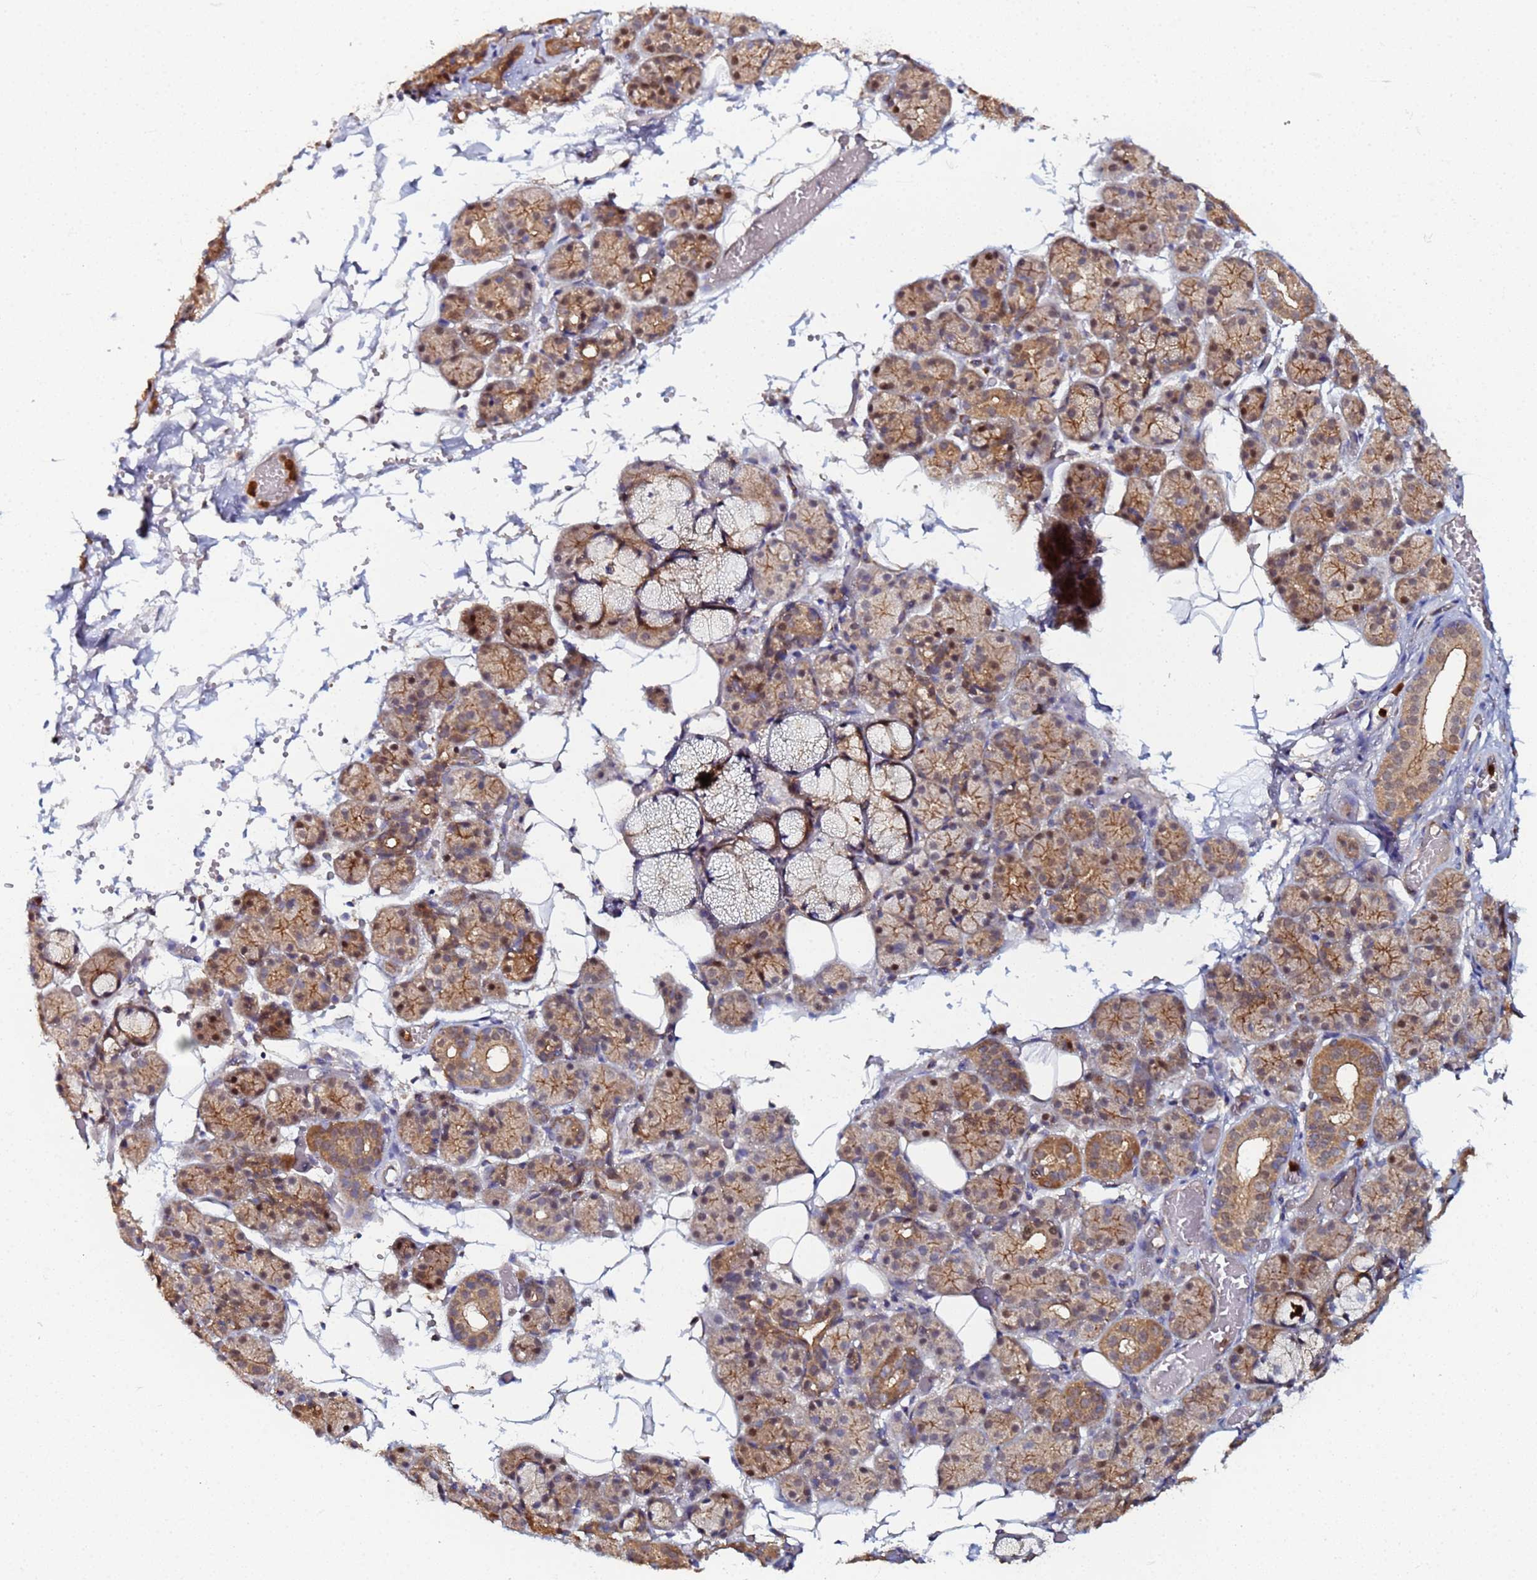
{"staining": {"intensity": "moderate", "quantity": ">75%", "location": "cytoplasmic/membranous,nuclear"}, "tissue": "salivary gland", "cell_type": "Glandular cells", "image_type": "normal", "snomed": [{"axis": "morphology", "description": "Normal tissue, NOS"}, {"axis": "topography", "description": "Salivary gland"}], "caption": "Moderate cytoplasmic/membranous,nuclear positivity is appreciated in approximately >75% of glandular cells in normal salivary gland. (Brightfield microscopy of DAB IHC at high magnification).", "gene": "CCDC127", "patient": {"sex": "male", "age": 63}}